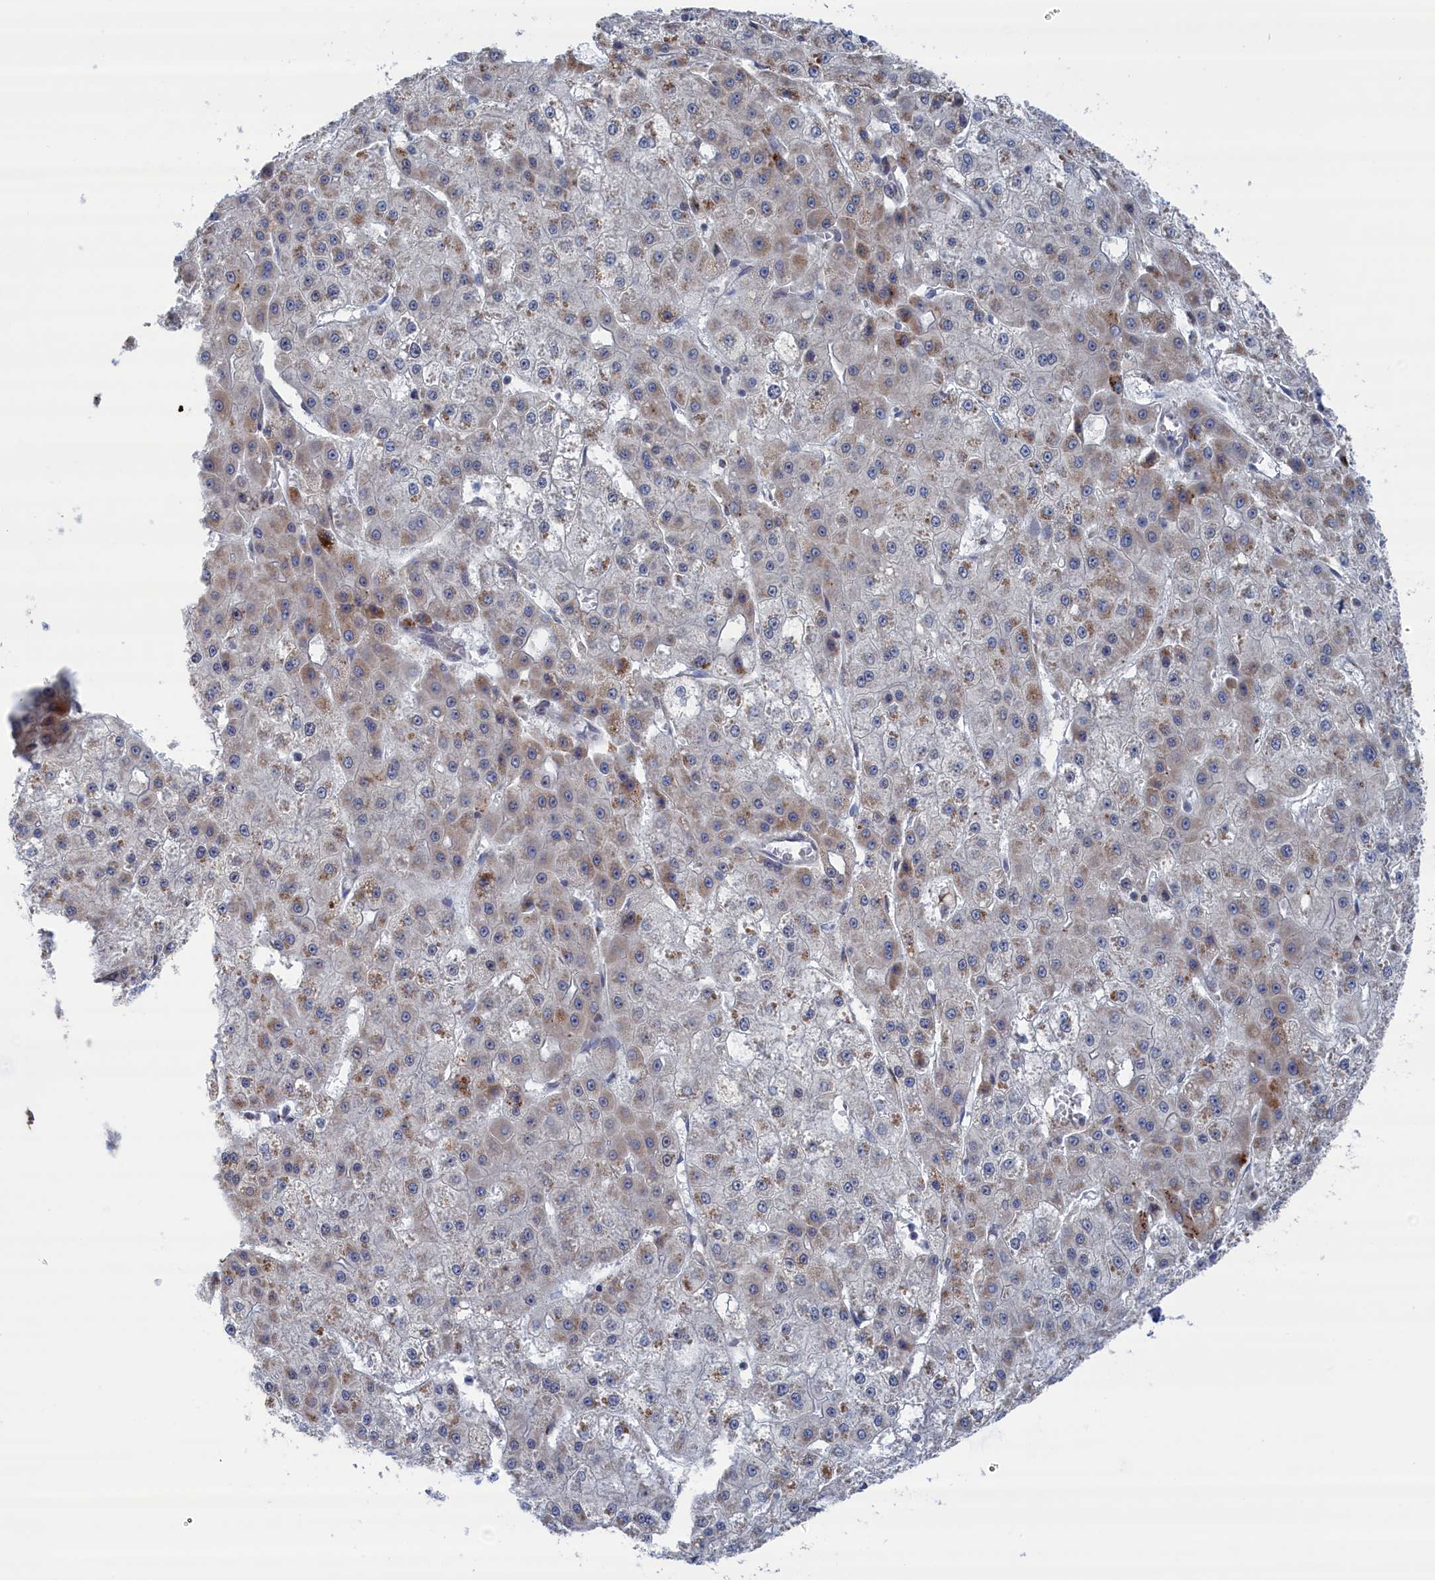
{"staining": {"intensity": "moderate", "quantity": "25%-75%", "location": "cytoplasmic/membranous"}, "tissue": "liver cancer", "cell_type": "Tumor cells", "image_type": "cancer", "snomed": [{"axis": "morphology", "description": "Carcinoma, Hepatocellular, NOS"}, {"axis": "topography", "description": "Liver"}], "caption": "Immunohistochemical staining of liver cancer (hepatocellular carcinoma) reveals moderate cytoplasmic/membranous protein positivity in about 25%-75% of tumor cells.", "gene": "IRX1", "patient": {"sex": "male", "age": 47}}